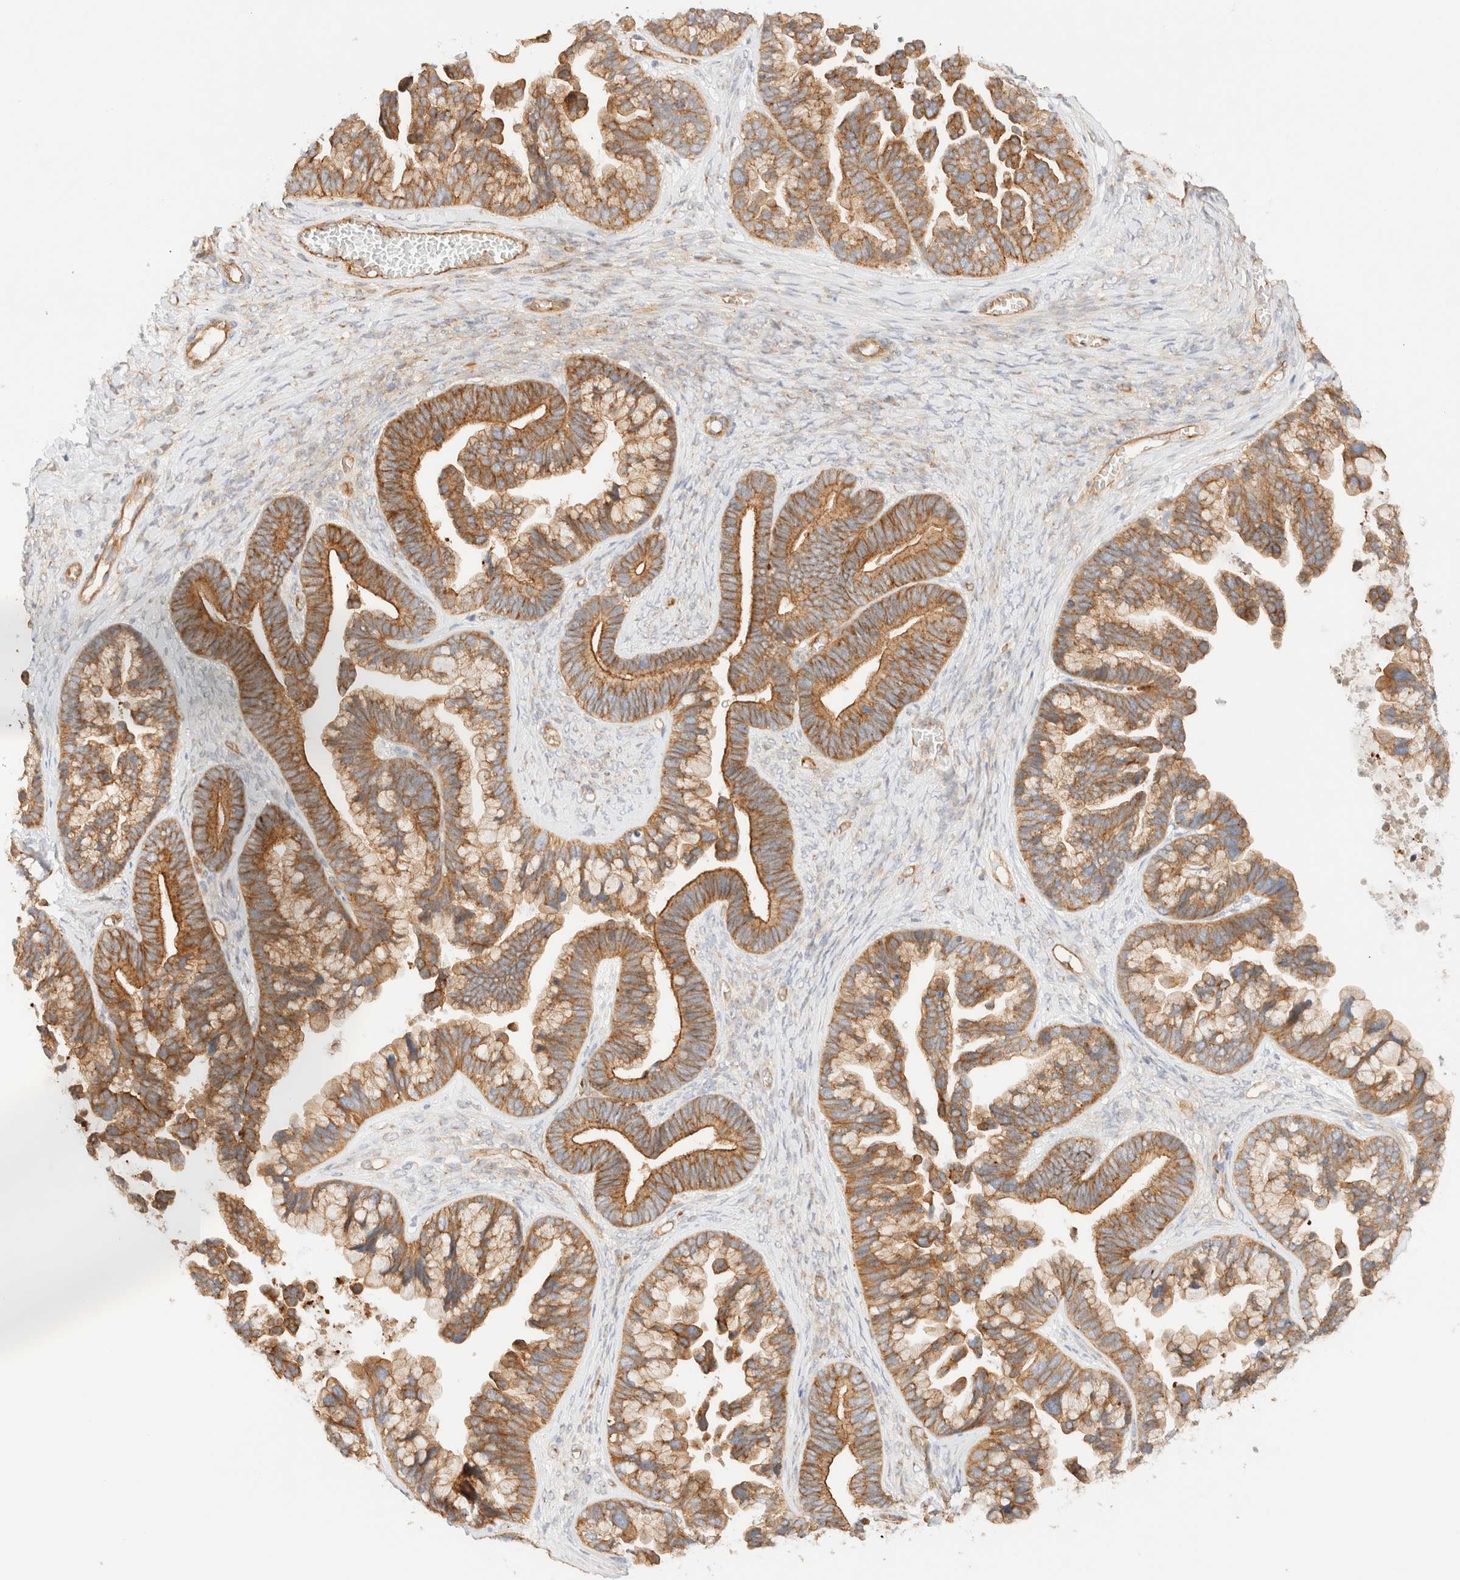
{"staining": {"intensity": "moderate", "quantity": ">75%", "location": "cytoplasmic/membranous"}, "tissue": "ovarian cancer", "cell_type": "Tumor cells", "image_type": "cancer", "snomed": [{"axis": "morphology", "description": "Cystadenocarcinoma, serous, NOS"}, {"axis": "topography", "description": "Ovary"}], "caption": "Immunohistochemistry image of ovarian cancer (serous cystadenocarcinoma) stained for a protein (brown), which demonstrates medium levels of moderate cytoplasmic/membranous positivity in about >75% of tumor cells.", "gene": "MYO10", "patient": {"sex": "female", "age": 56}}